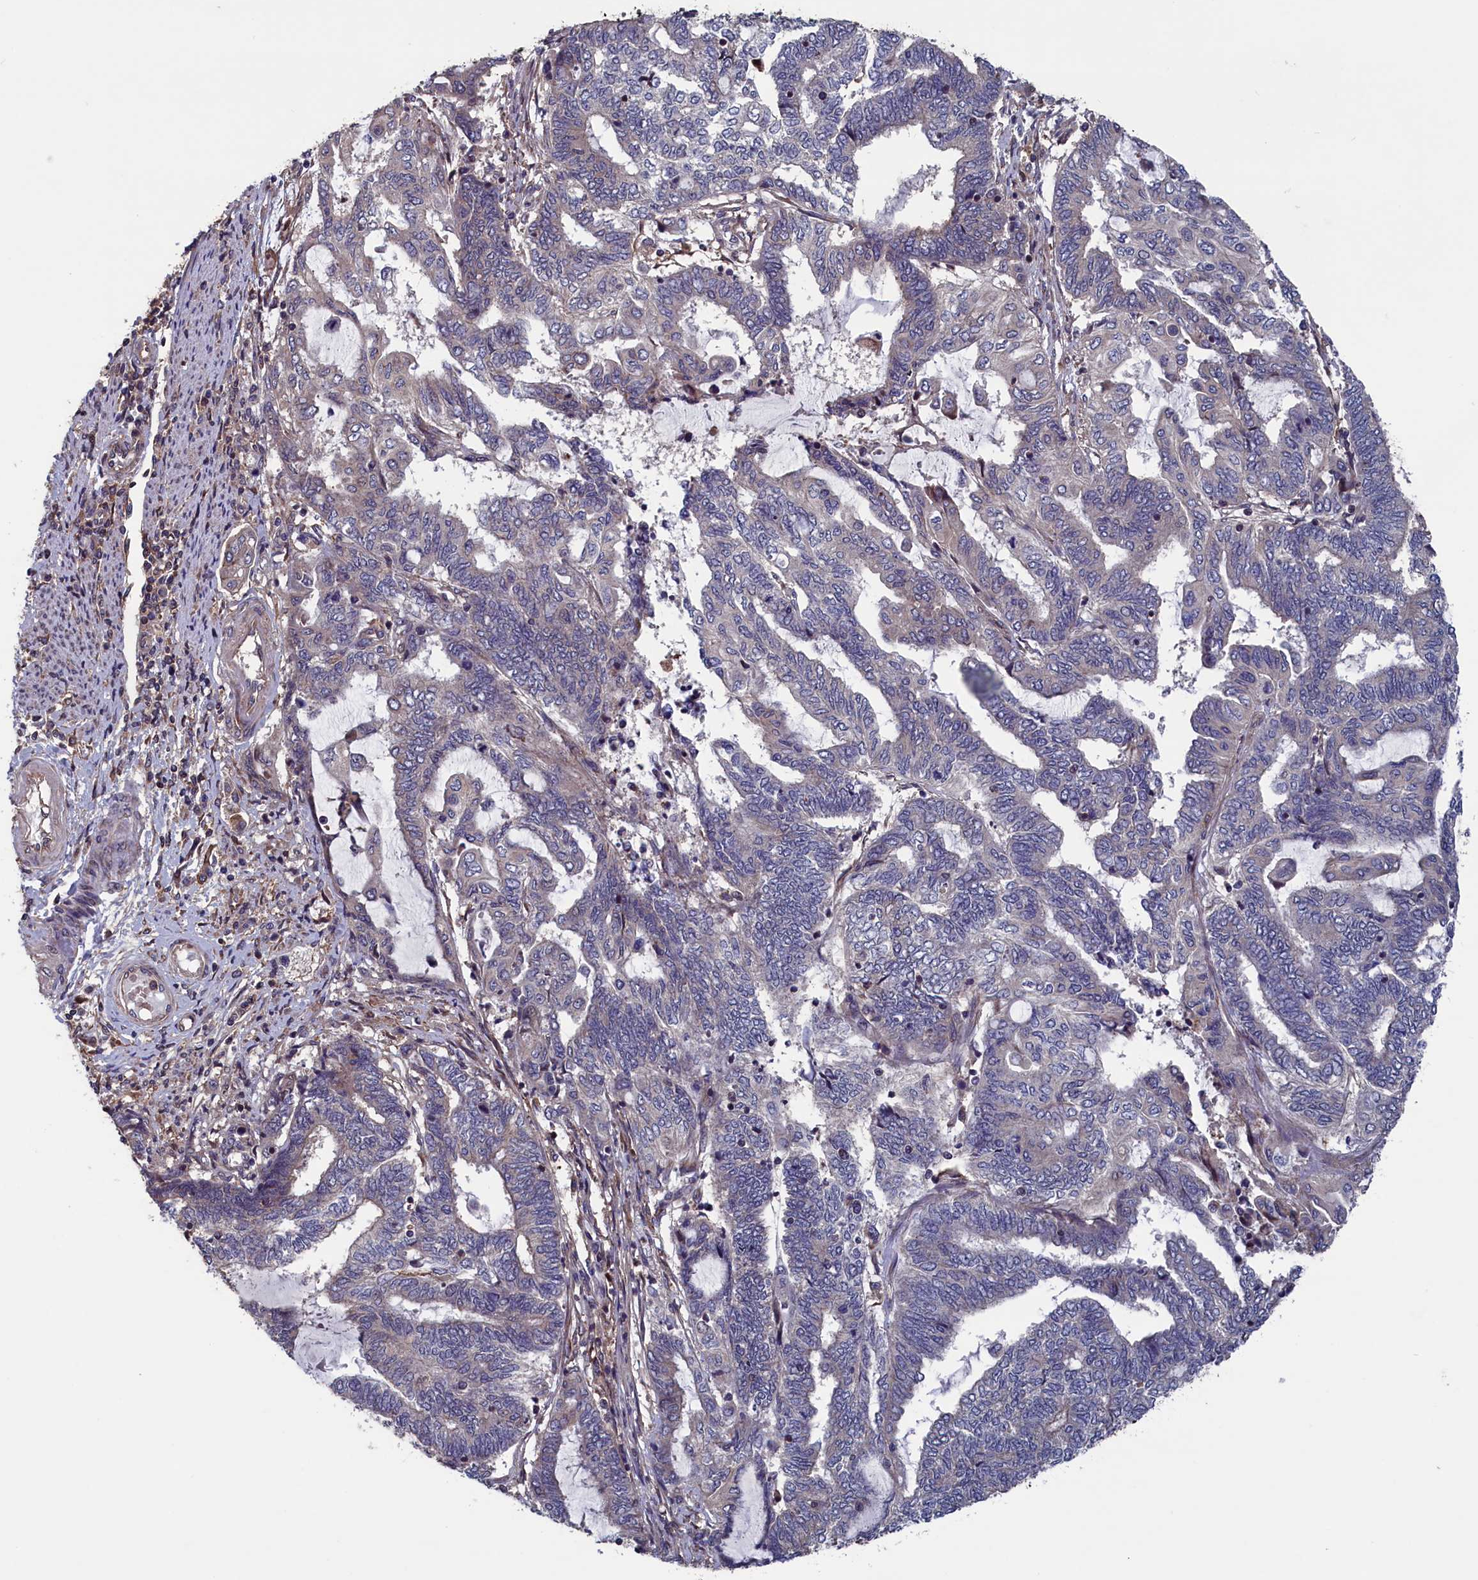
{"staining": {"intensity": "negative", "quantity": "none", "location": "none"}, "tissue": "endometrial cancer", "cell_type": "Tumor cells", "image_type": "cancer", "snomed": [{"axis": "morphology", "description": "Adenocarcinoma, NOS"}, {"axis": "topography", "description": "Uterus"}, {"axis": "topography", "description": "Endometrium"}], "caption": "An immunohistochemistry (IHC) photomicrograph of endometrial cancer (adenocarcinoma) is shown. There is no staining in tumor cells of endometrial cancer (adenocarcinoma). (Immunohistochemistry, brightfield microscopy, high magnification).", "gene": "SPATA13", "patient": {"sex": "female", "age": 70}}